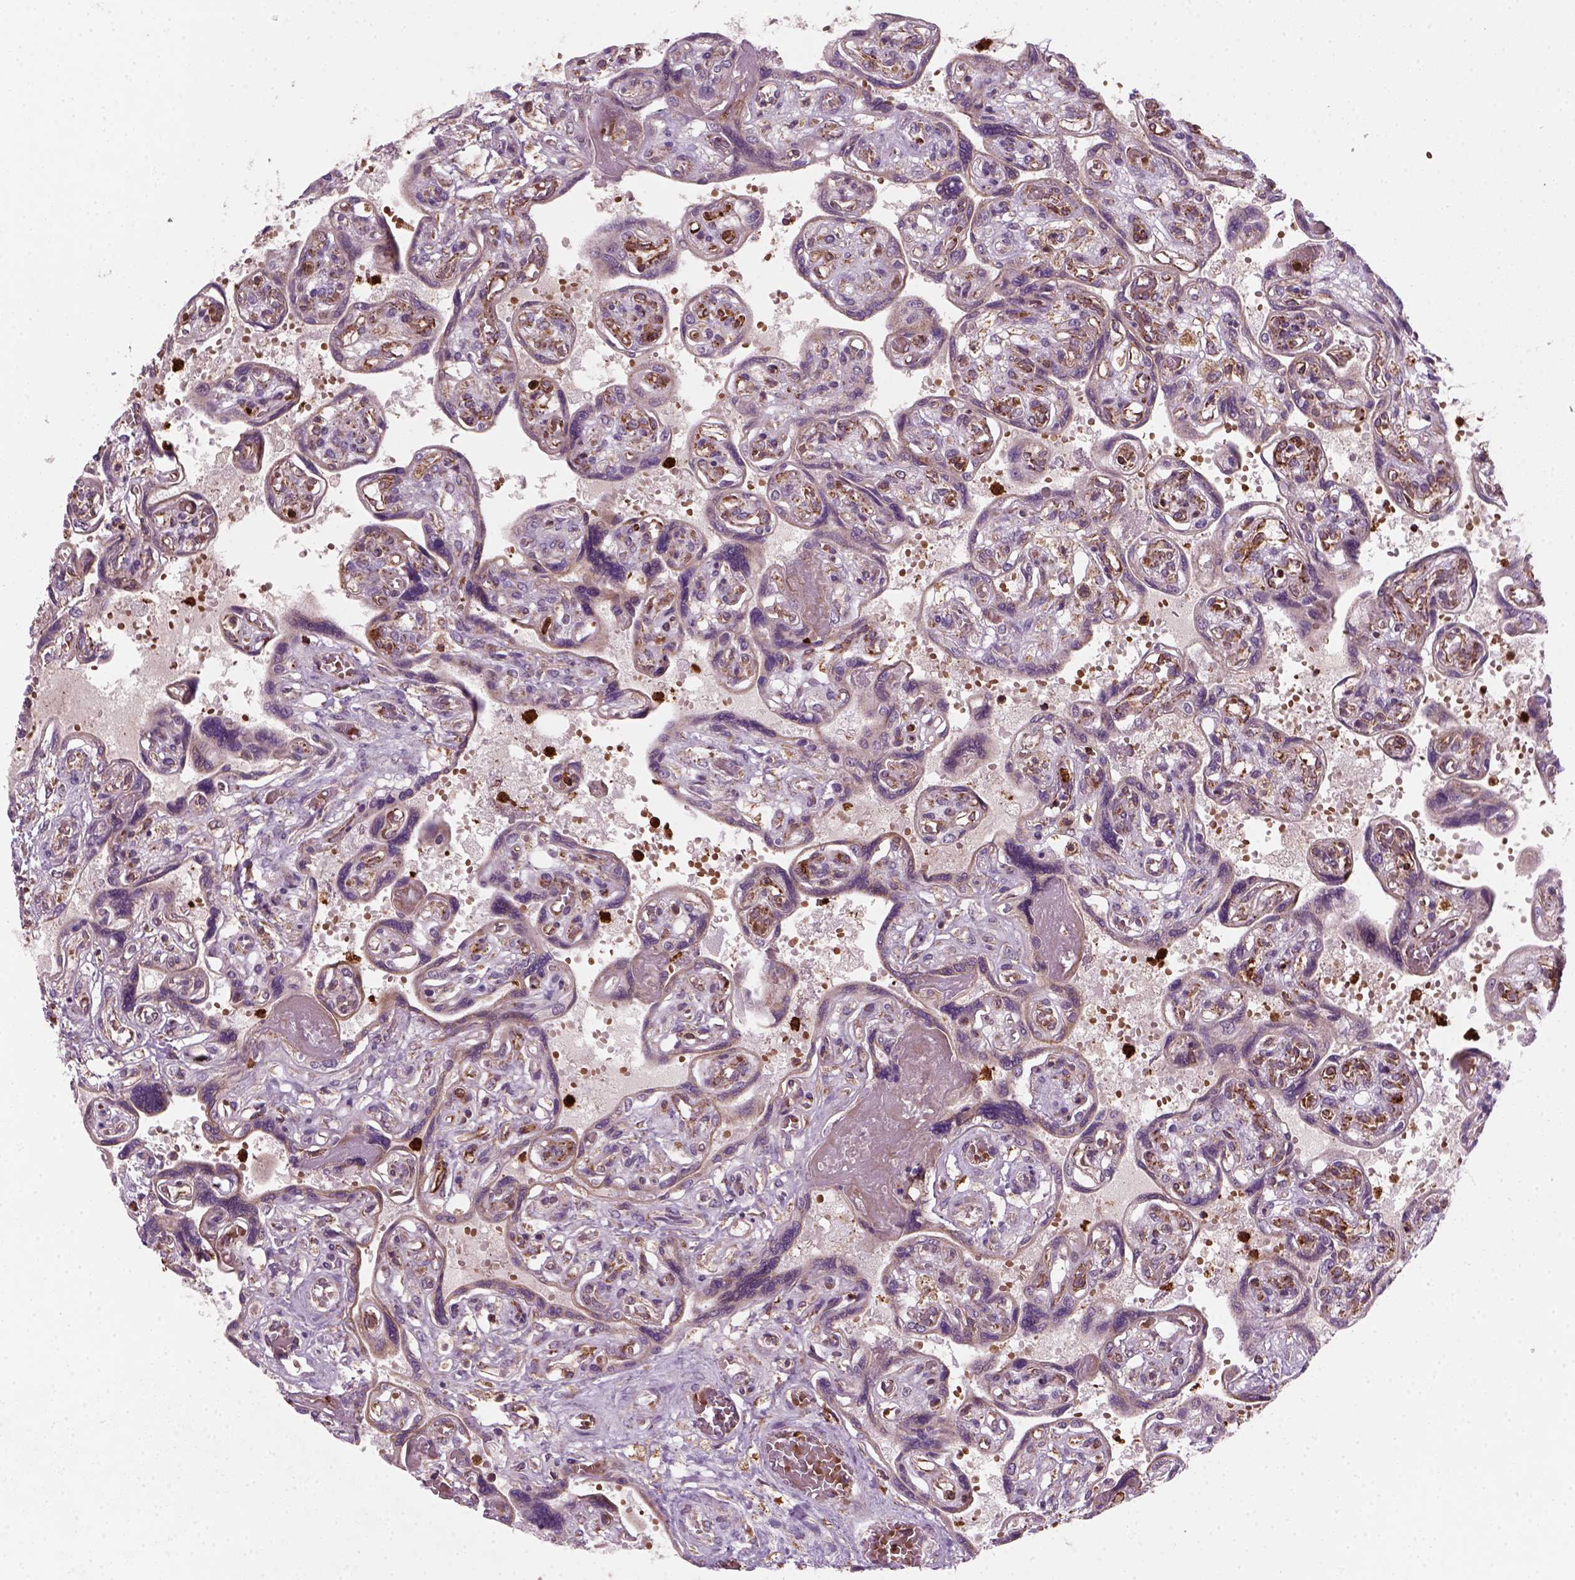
{"staining": {"intensity": "moderate", "quantity": ">75%", "location": "cytoplasmic/membranous"}, "tissue": "placenta", "cell_type": "Decidual cells", "image_type": "normal", "snomed": [{"axis": "morphology", "description": "Normal tissue, NOS"}, {"axis": "topography", "description": "Placenta"}], "caption": "Immunohistochemical staining of benign placenta reveals moderate cytoplasmic/membranous protein staining in about >75% of decidual cells. (DAB IHC with brightfield microscopy, high magnification).", "gene": "NUDT16L1", "patient": {"sex": "female", "age": 32}}